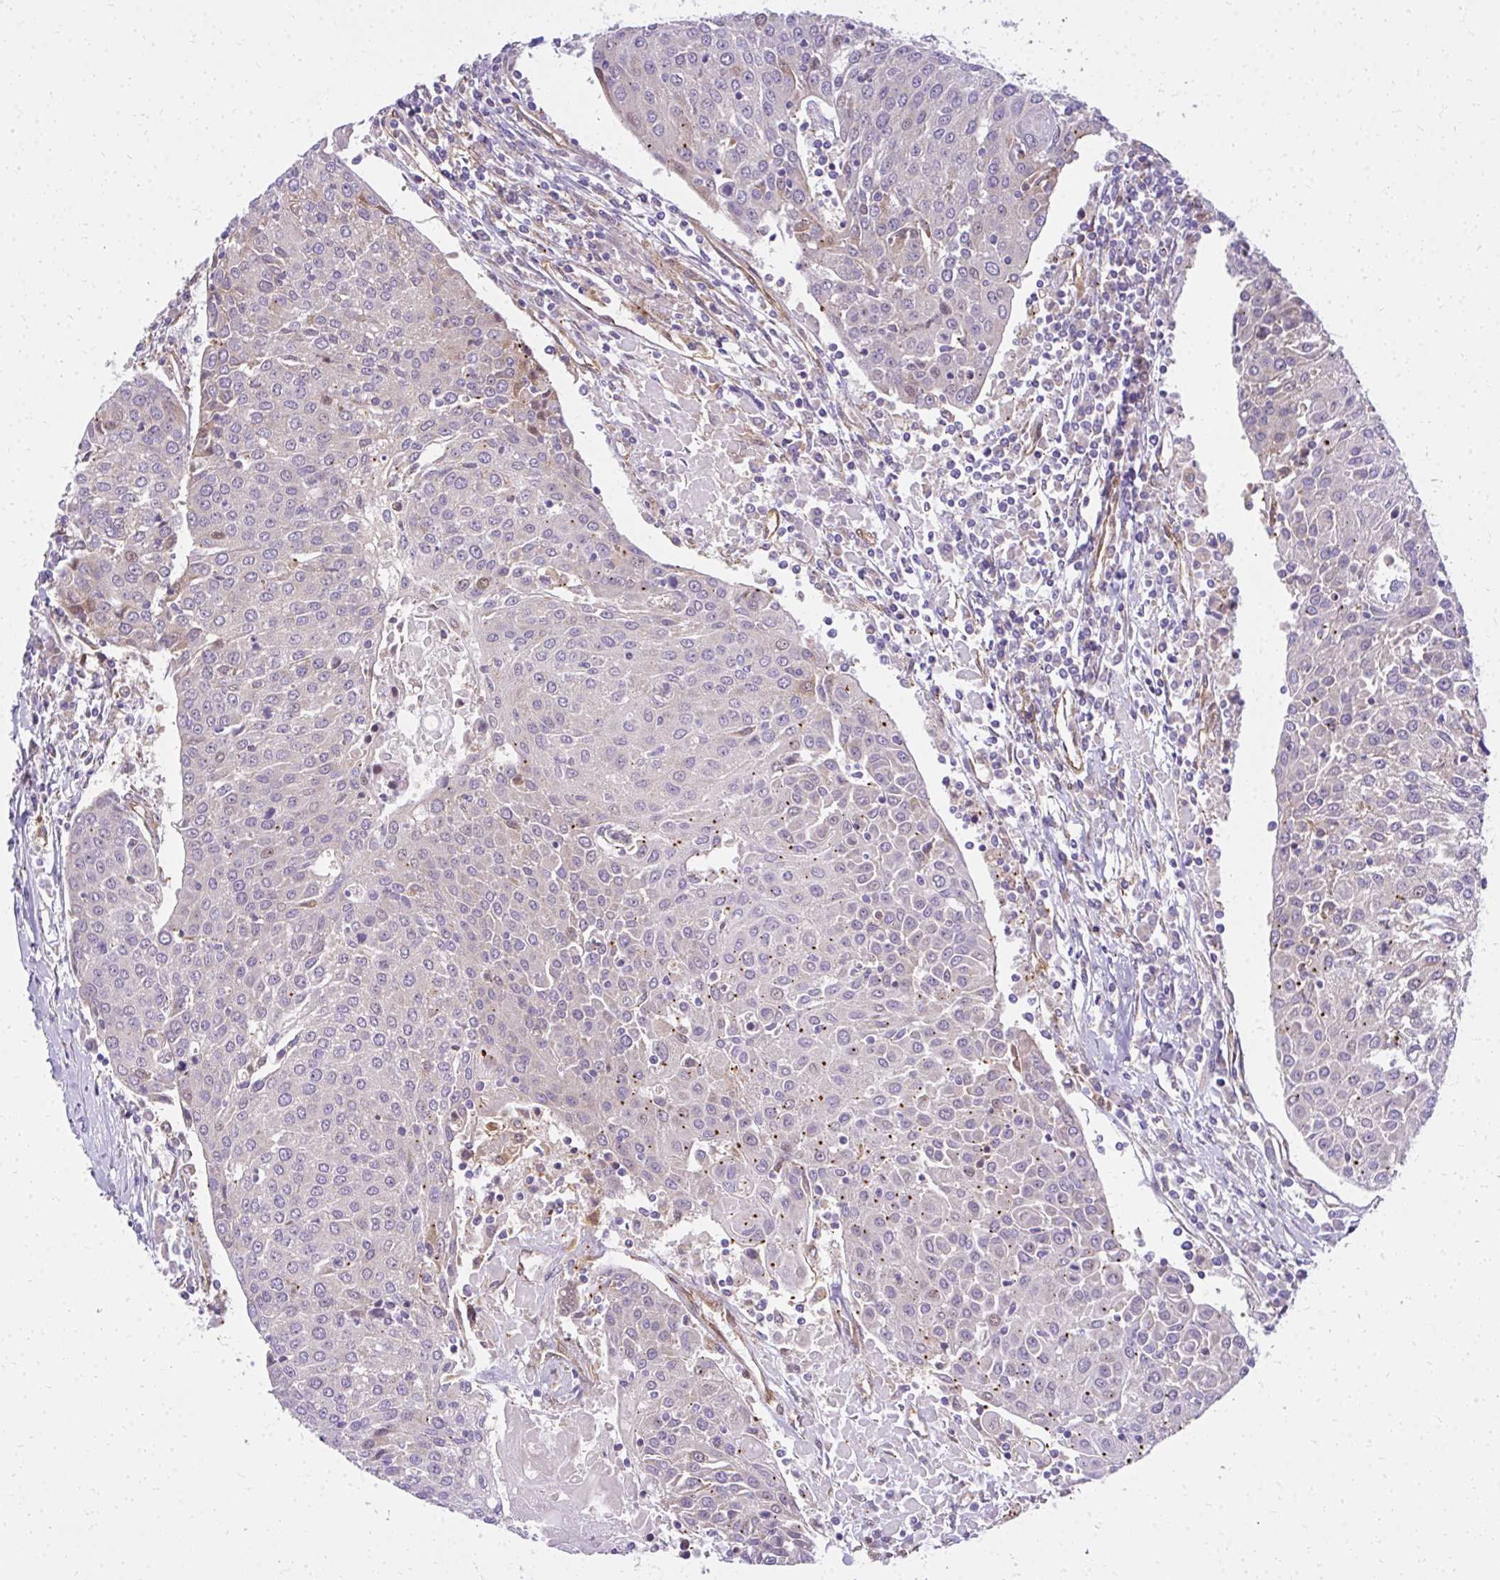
{"staining": {"intensity": "moderate", "quantity": "<25%", "location": "nuclear"}, "tissue": "urothelial cancer", "cell_type": "Tumor cells", "image_type": "cancer", "snomed": [{"axis": "morphology", "description": "Urothelial carcinoma, High grade"}, {"axis": "topography", "description": "Urinary bladder"}], "caption": "A low amount of moderate nuclear staining is present in about <25% of tumor cells in urothelial cancer tissue.", "gene": "RSKR", "patient": {"sex": "female", "age": 85}}